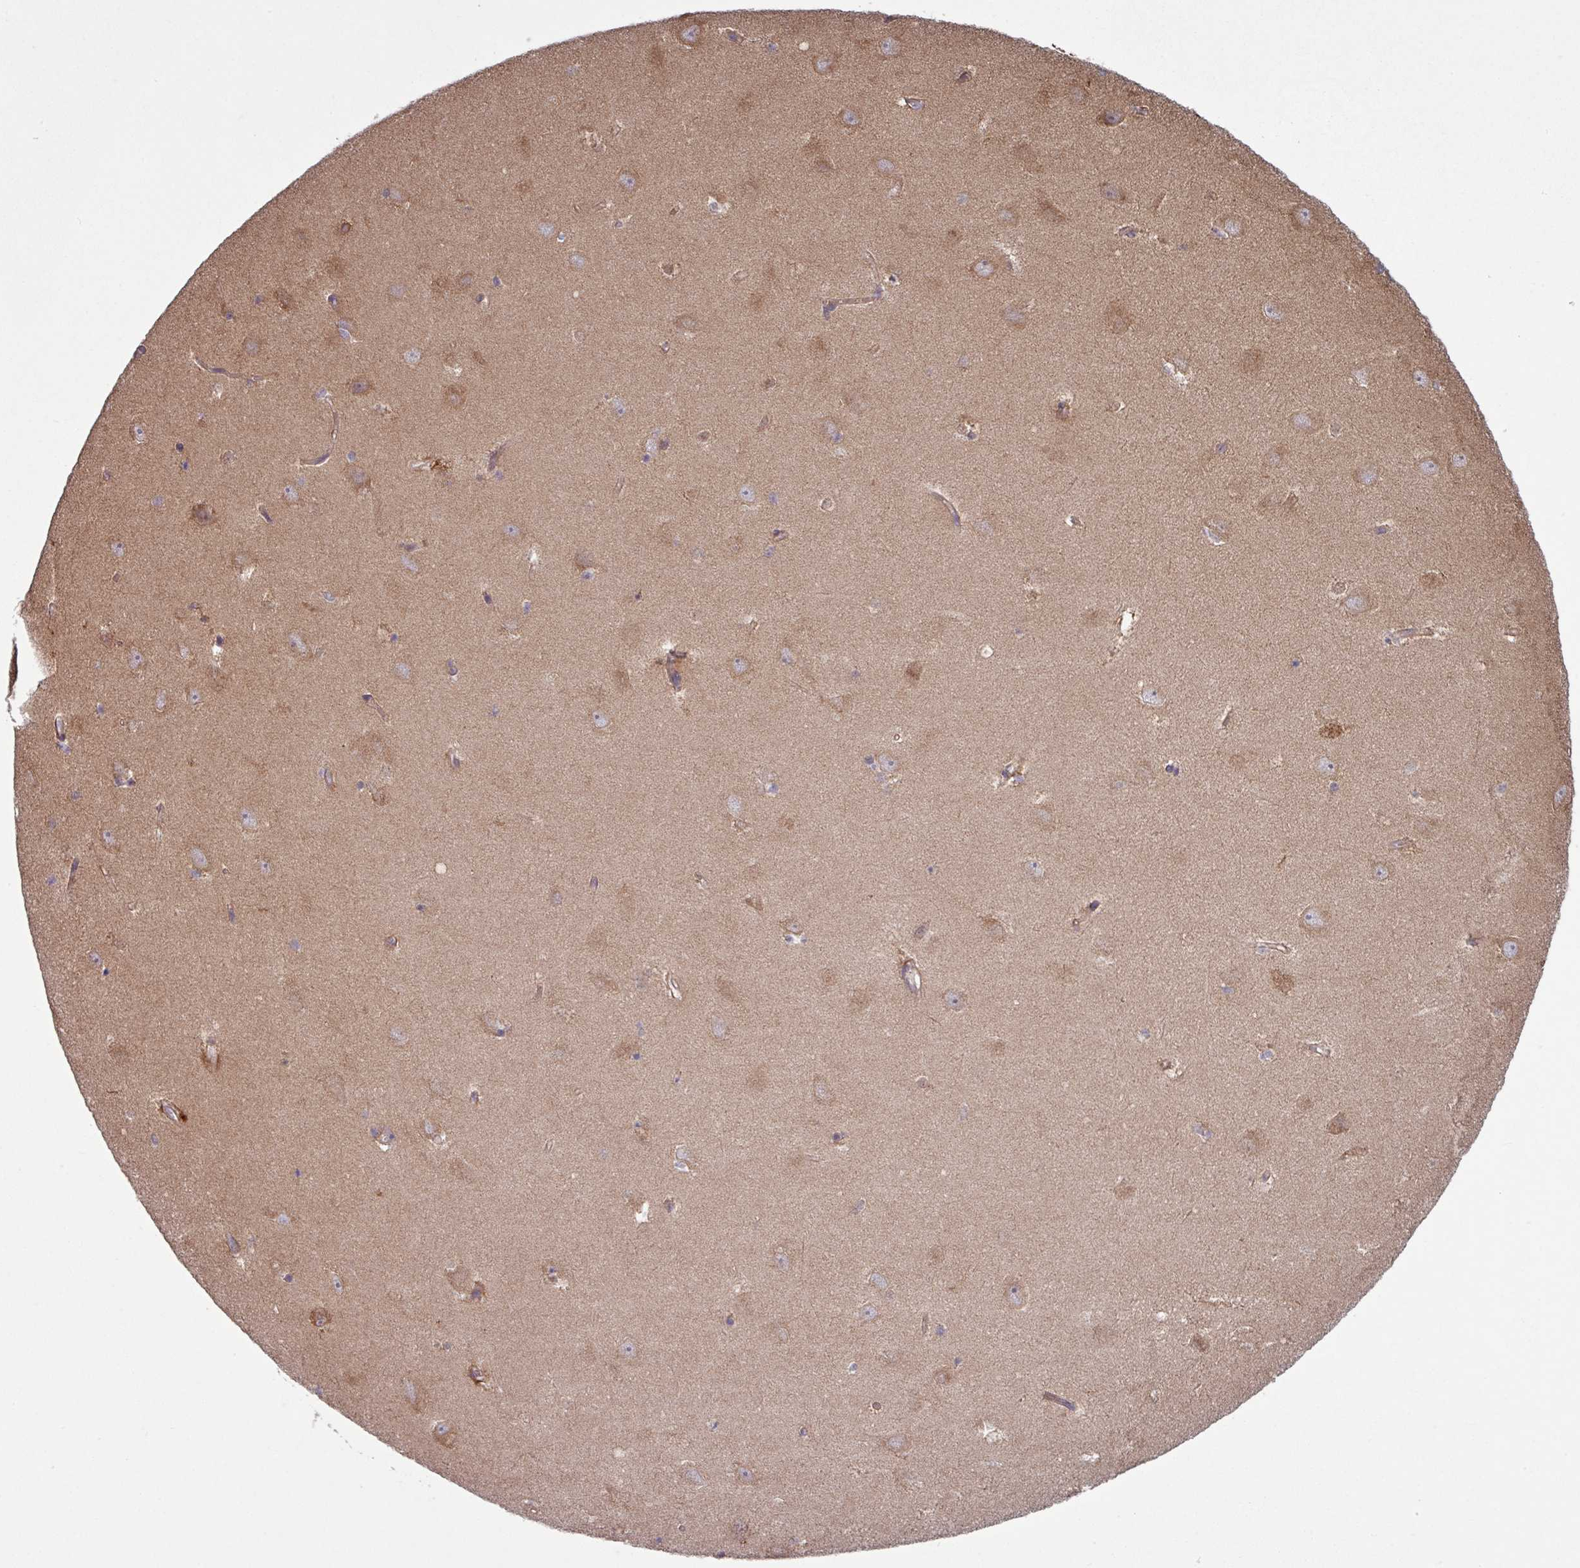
{"staining": {"intensity": "negative", "quantity": "none", "location": "none"}, "tissue": "hippocampus", "cell_type": "Glial cells", "image_type": "normal", "snomed": [{"axis": "morphology", "description": "Normal tissue, NOS"}, {"axis": "topography", "description": "Hippocampus"}], "caption": "Immunohistochemical staining of benign human hippocampus exhibits no significant positivity in glial cells. (DAB immunohistochemistry visualized using brightfield microscopy, high magnification).", "gene": "PDPR", "patient": {"sex": "female", "age": 64}}